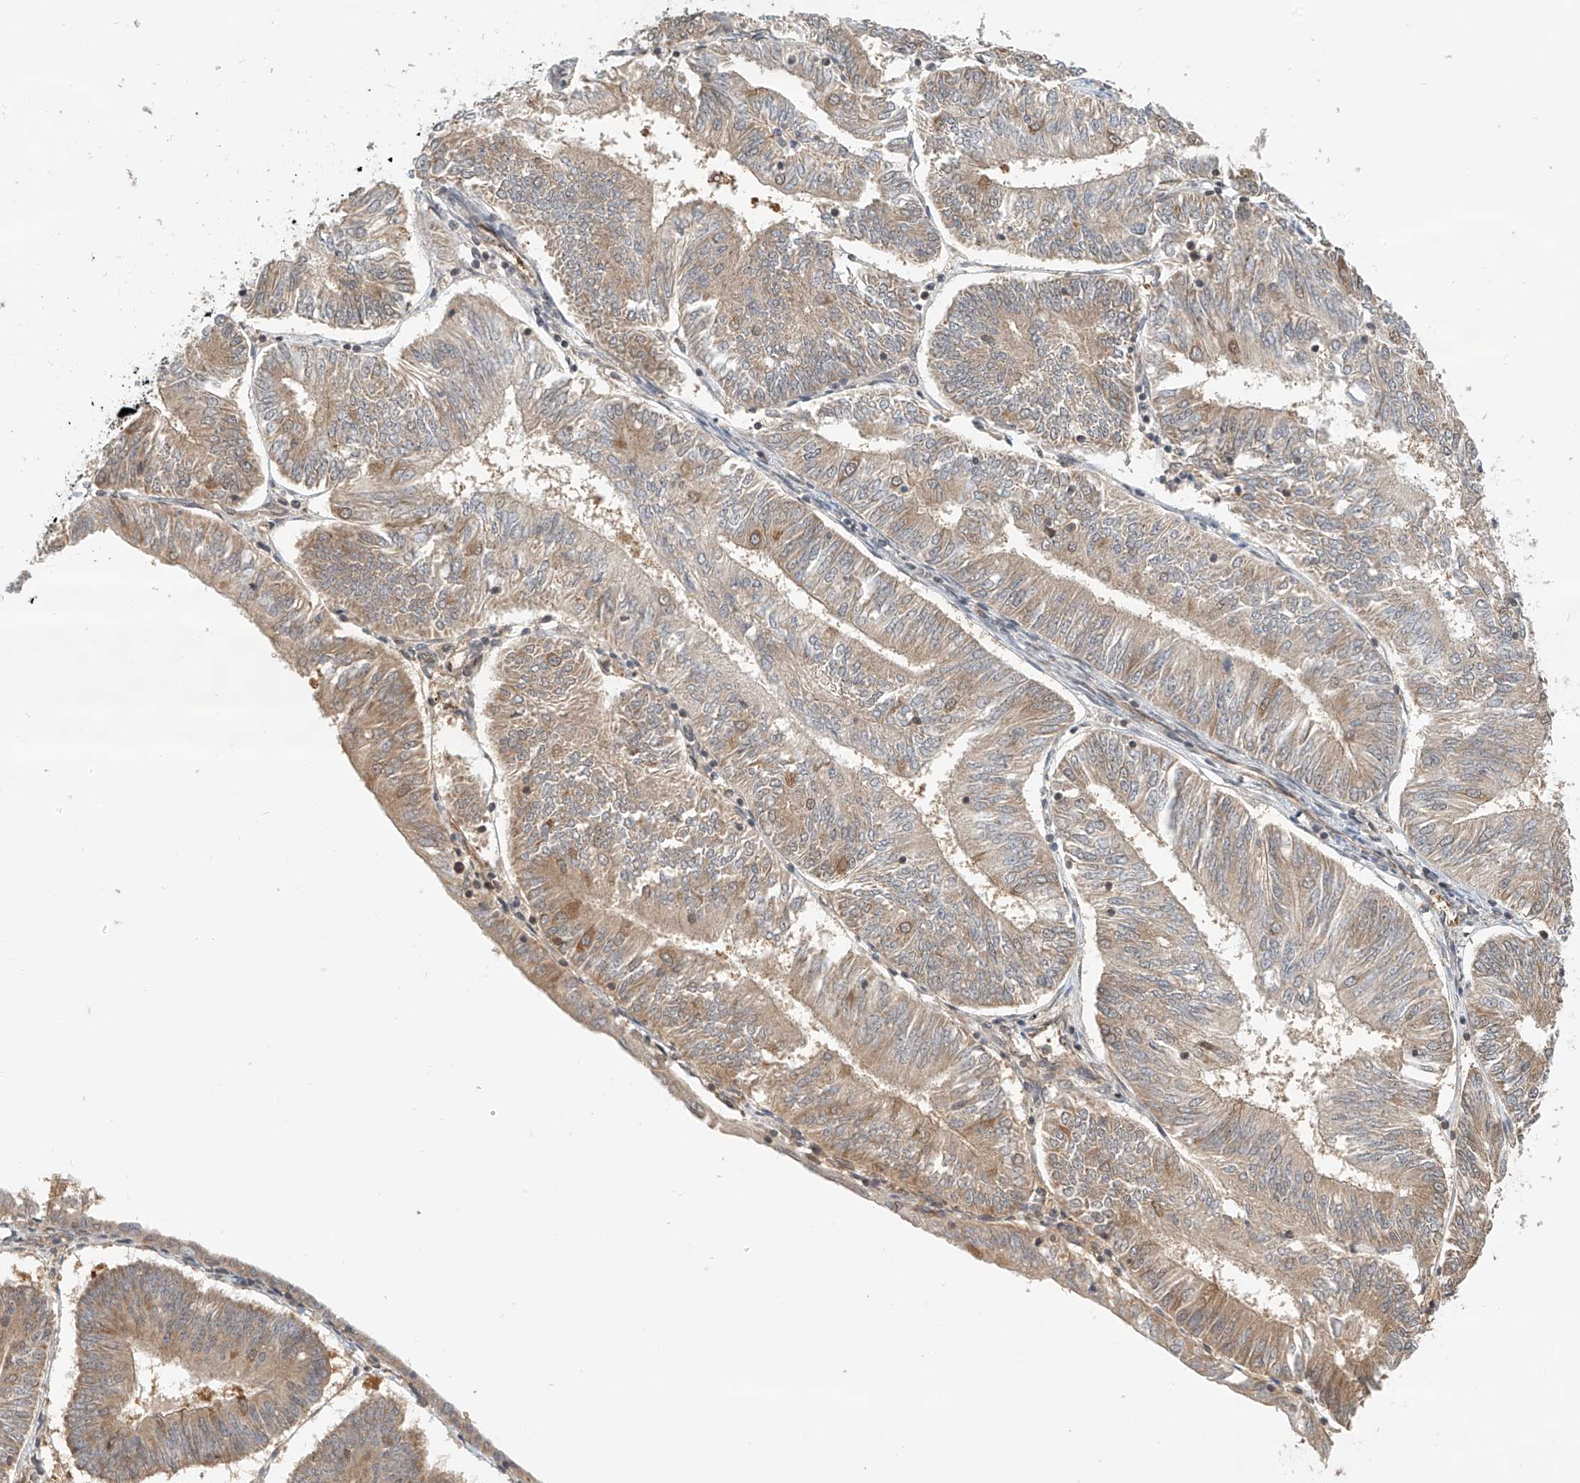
{"staining": {"intensity": "weak", "quantity": ">75%", "location": "cytoplasmic/membranous"}, "tissue": "endometrial cancer", "cell_type": "Tumor cells", "image_type": "cancer", "snomed": [{"axis": "morphology", "description": "Adenocarcinoma, NOS"}, {"axis": "topography", "description": "Endometrium"}], "caption": "High-power microscopy captured an immunohistochemistry histopathology image of endometrial cancer (adenocarcinoma), revealing weak cytoplasmic/membranous positivity in approximately >75% of tumor cells.", "gene": "PPA2", "patient": {"sex": "female", "age": 58}}